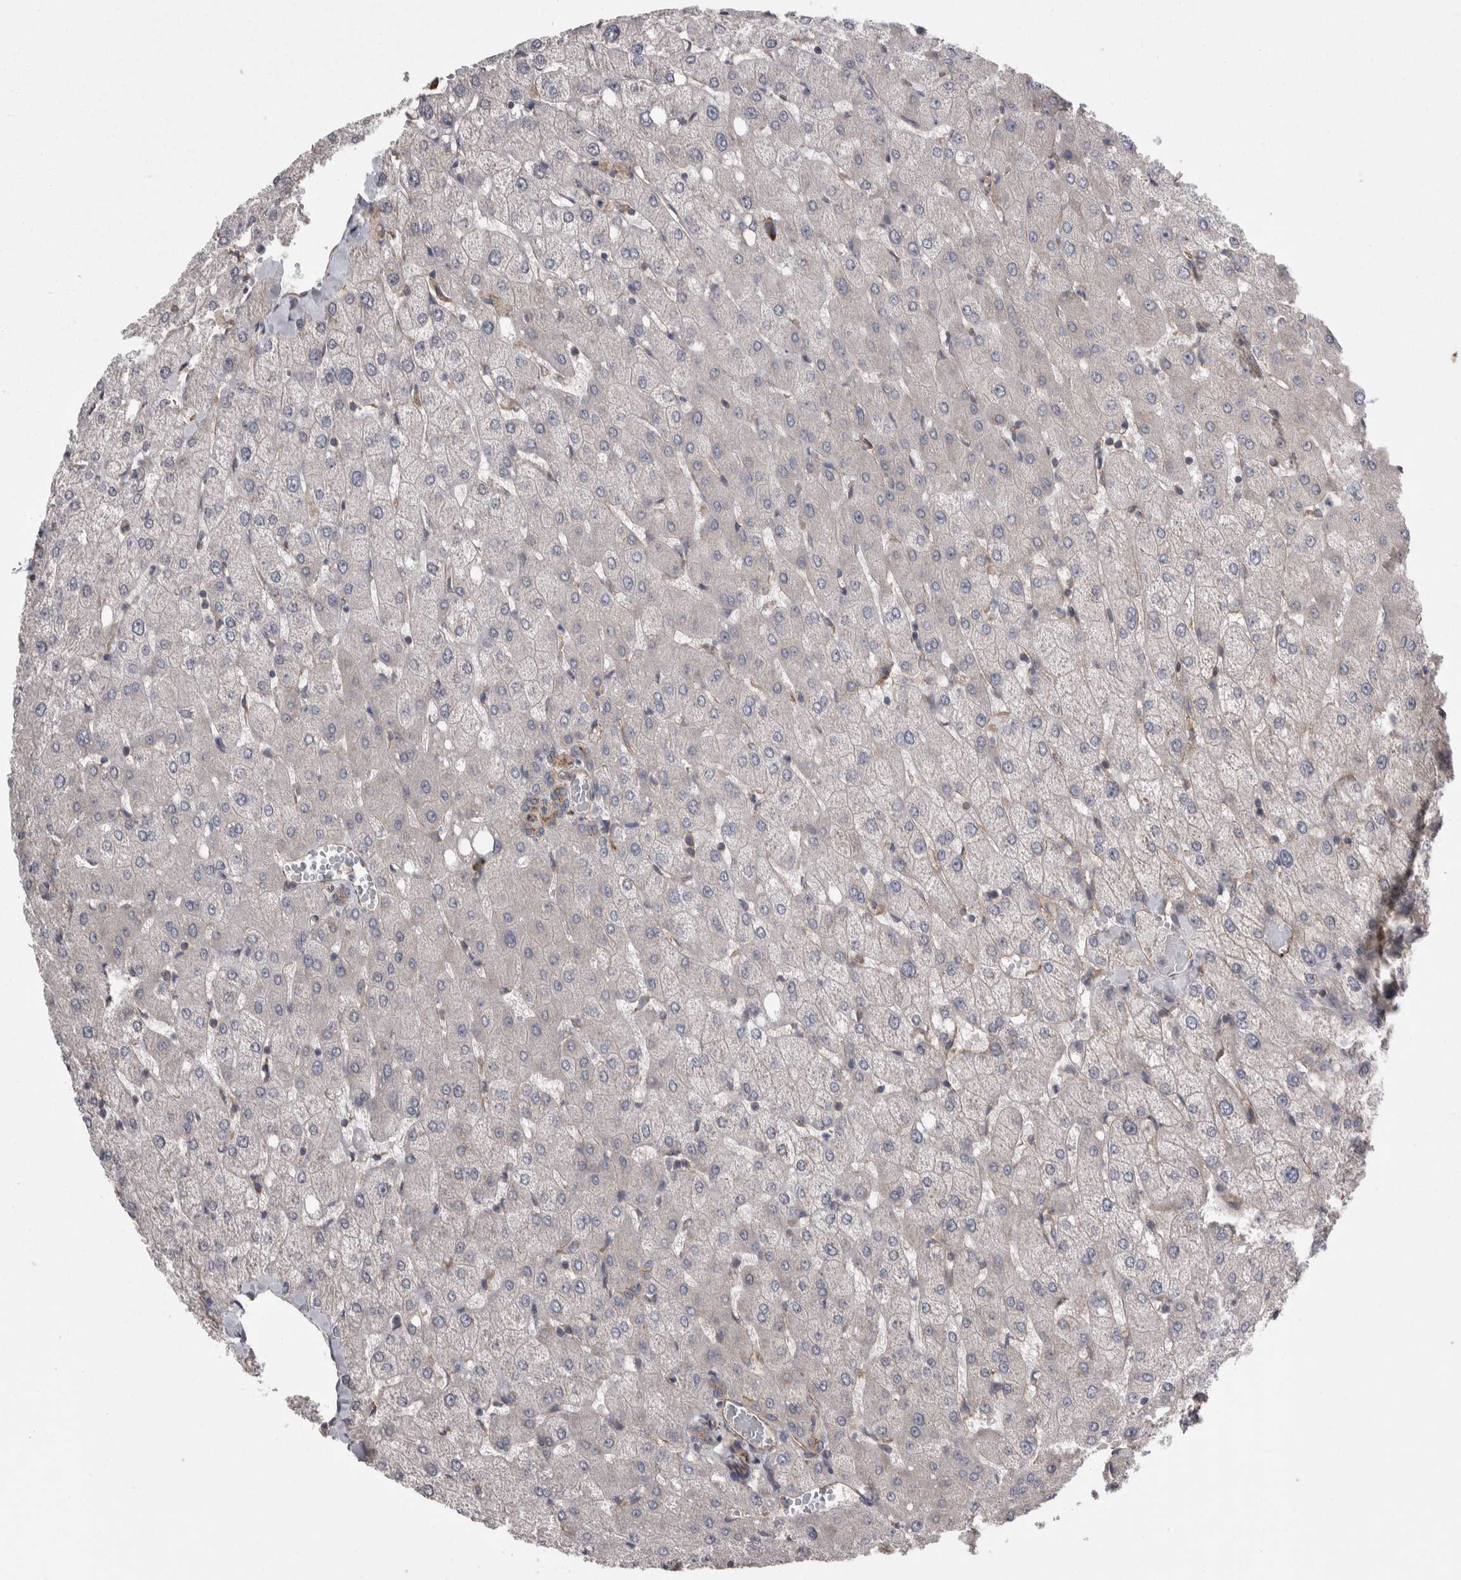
{"staining": {"intensity": "weak", "quantity": "<25%", "location": "cytoplasmic/membranous"}, "tissue": "liver", "cell_type": "Cholangiocytes", "image_type": "normal", "snomed": [{"axis": "morphology", "description": "Normal tissue, NOS"}, {"axis": "topography", "description": "Liver"}], "caption": "The immunohistochemistry image has no significant expression in cholangiocytes of liver.", "gene": "LIMA1", "patient": {"sex": "female", "age": 54}}